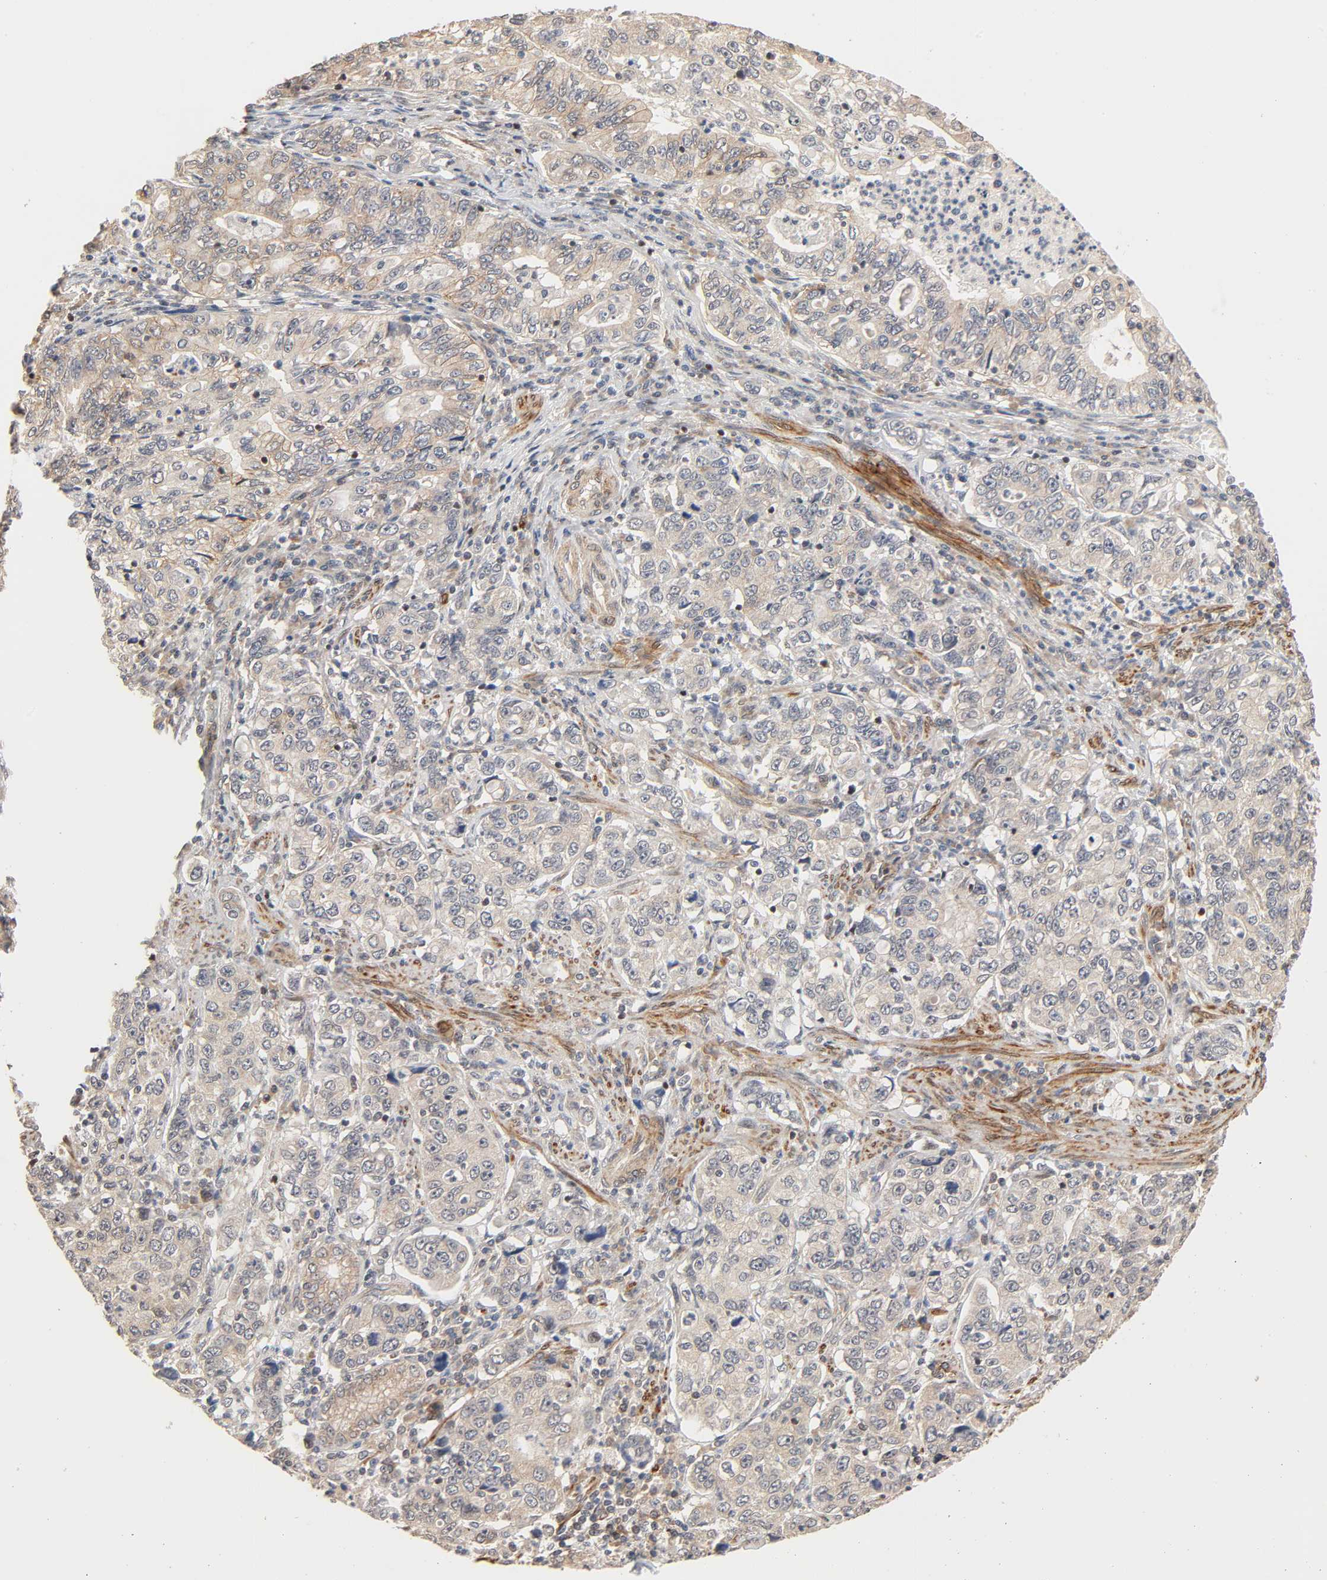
{"staining": {"intensity": "moderate", "quantity": "25%-75%", "location": "cytoplasmic/membranous,nuclear"}, "tissue": "stomach cancer", "cell_type": "Tumor cells", "image_type": "cancer", "snomed": [{"axis": "morphology", "description": "Adenocarcinoma, NOS"}, {"axis": "topography", "description": "Stomach, lower"}], "caption": "Stomach adenocarcinoma stained for a protein demonstrates moderate cytoplasmic/membranous and nuclear positivity in tumor cells.", "gene": "NEMF", "patient": {"sex": "female", "age": 72}}